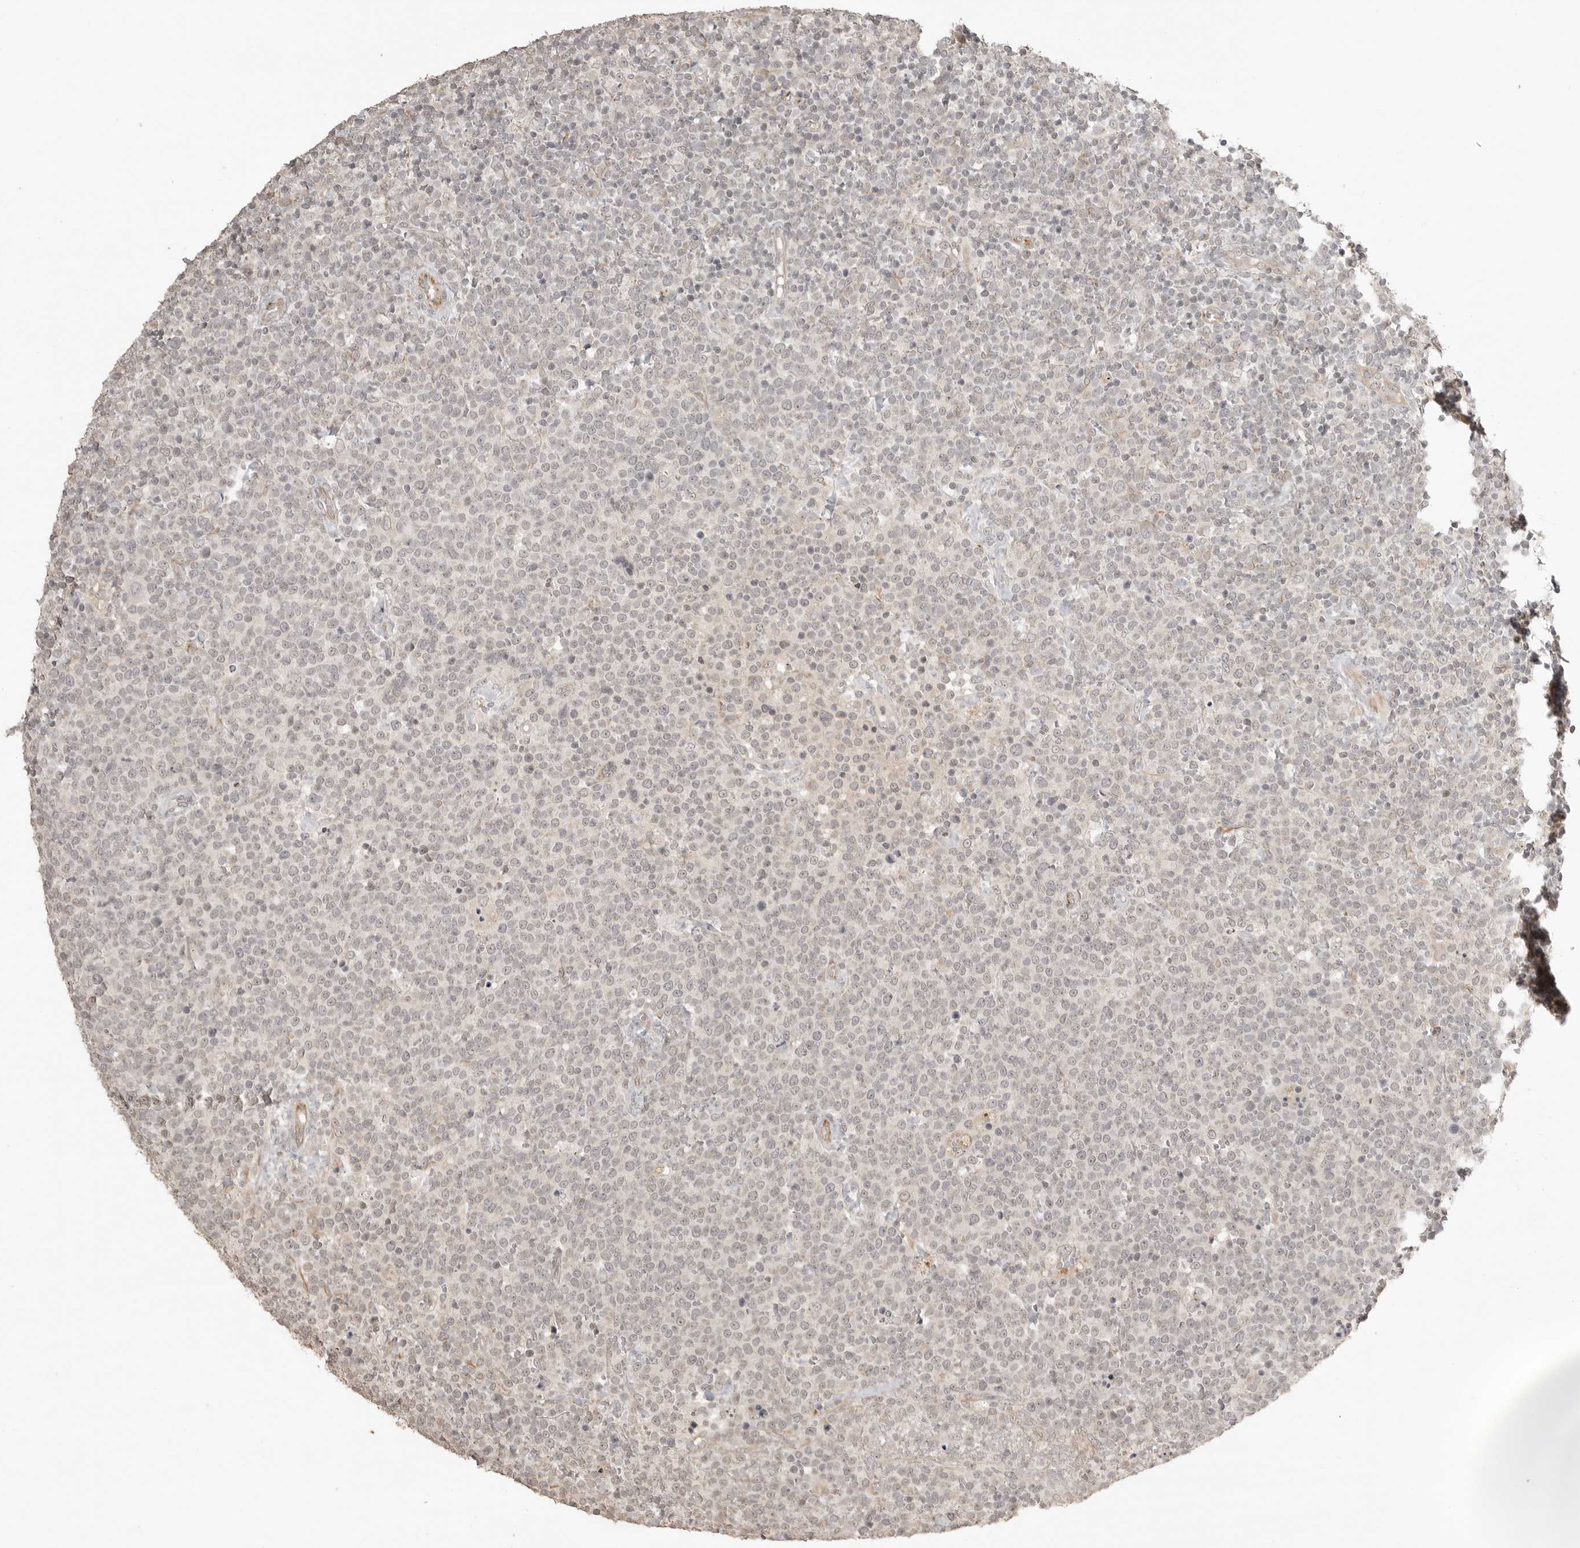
{"staining": {"intensity": "negative", "quantity": "none", "location": "none"}, "tissue": "lymphoma", "cell_type": "Tumor cells", "image_type": "cancer", "snomed": [{"axis": "morphology", "description": "Malignant lymphoma, non-Hodgkin's type, High grade"}, {"axis": "topography", "description": "Lymph node"}], "caption": "Protein analysis of lymphoma reveals no significant expression in tumor cells.", "gene": "SMG8", "patient": {"sex": "male", "age": 61}}